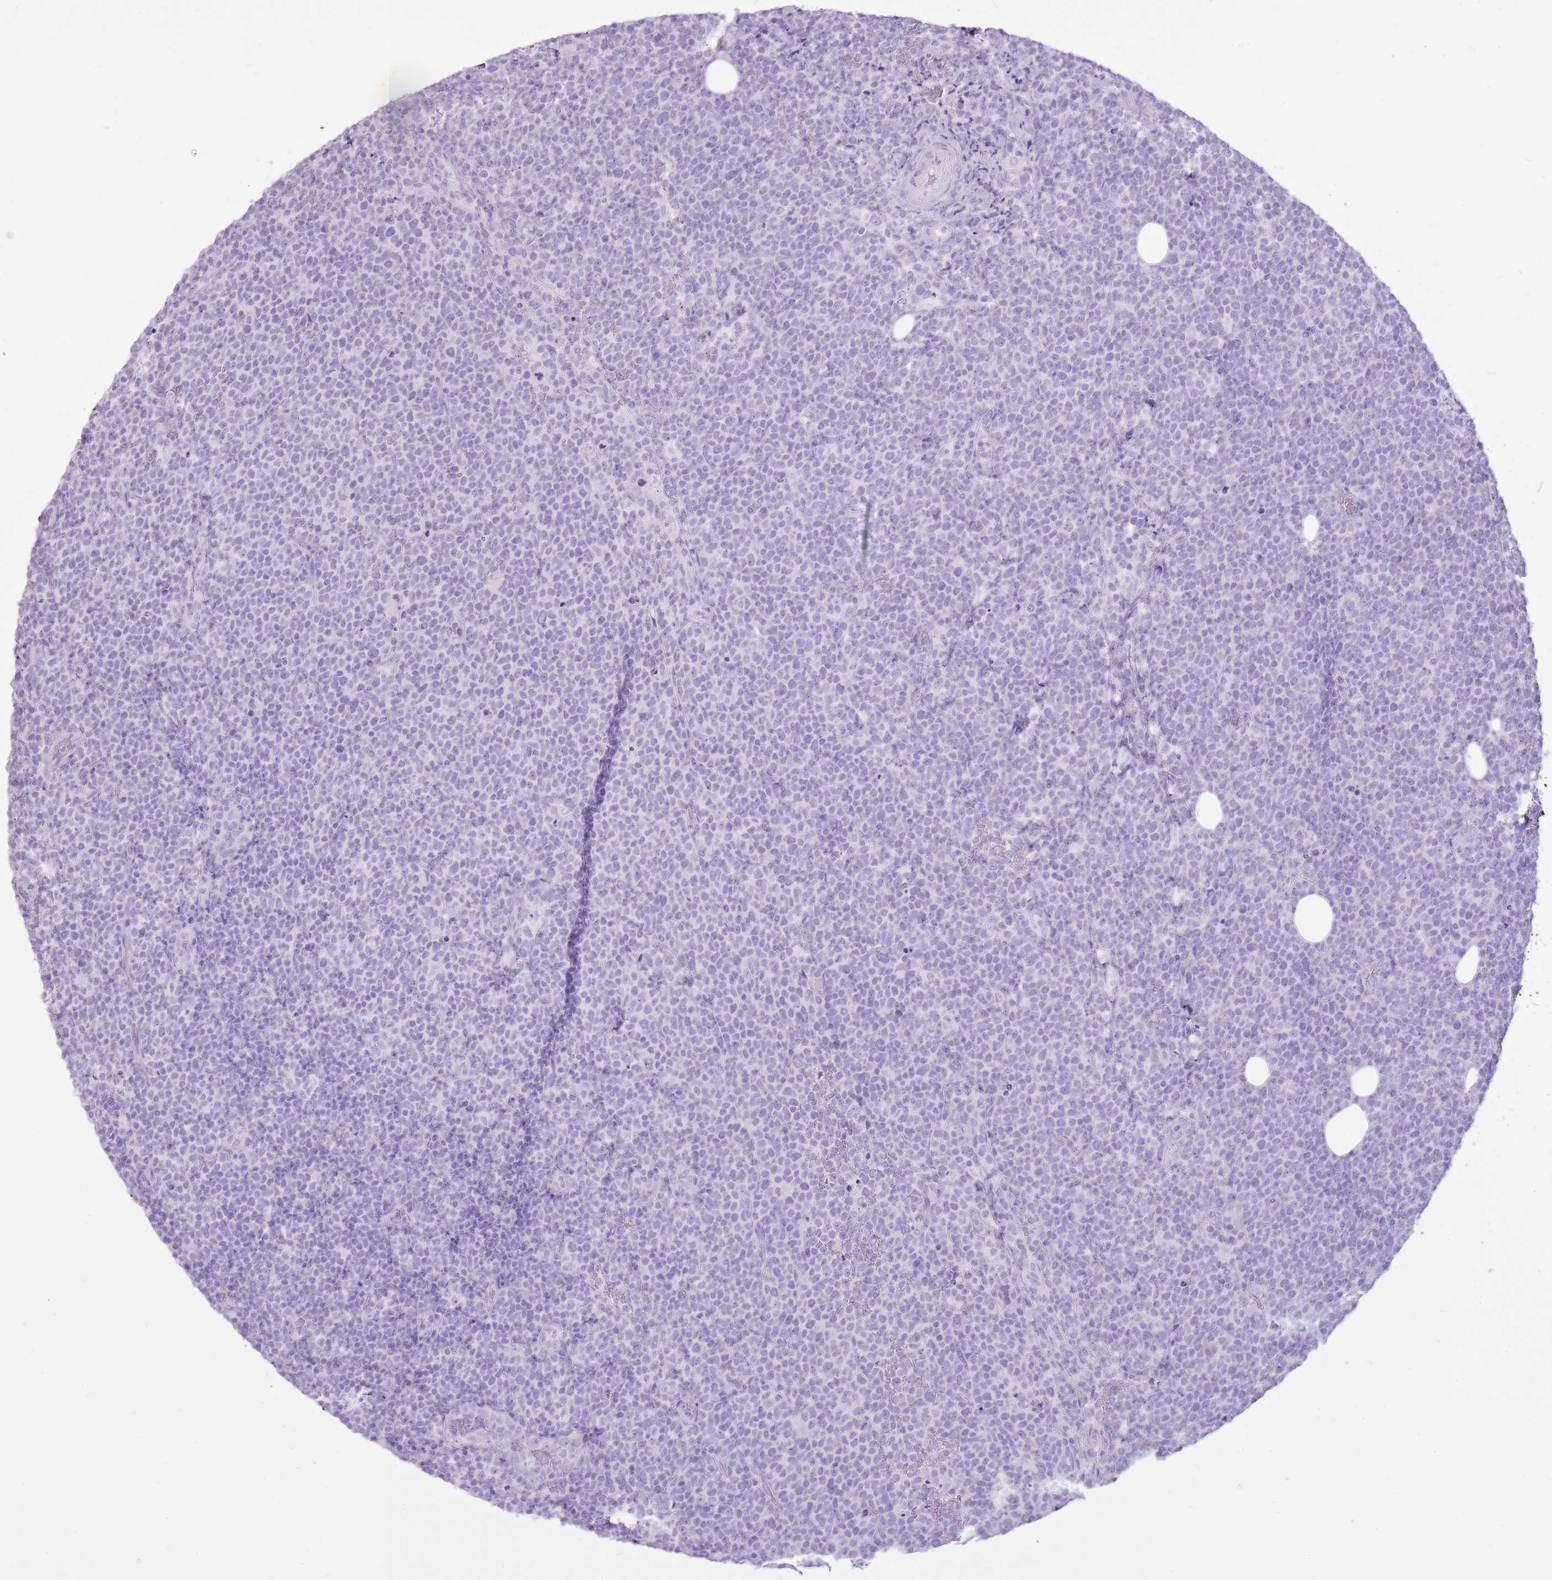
{"staining": {"intensity": "negative", "quantity": "none", "location": "none"}, "tissue": "lymphoma", "cell_type": "Tumor cells", "image_type": "cancer", "snomed": [{"axis": "morphology", "description": "Malignant lymphoma, non-Hodgkin's type, High grade"}, {"axis": "topography", "description": "Lymph node"}], "caption": "Tumor cells are negative for brown protein staining in malignant lymphoma, non-Hodgkin's type (high-grade).", "gene": "CNFN", "patient": {"sex": "male", "age": 61}}